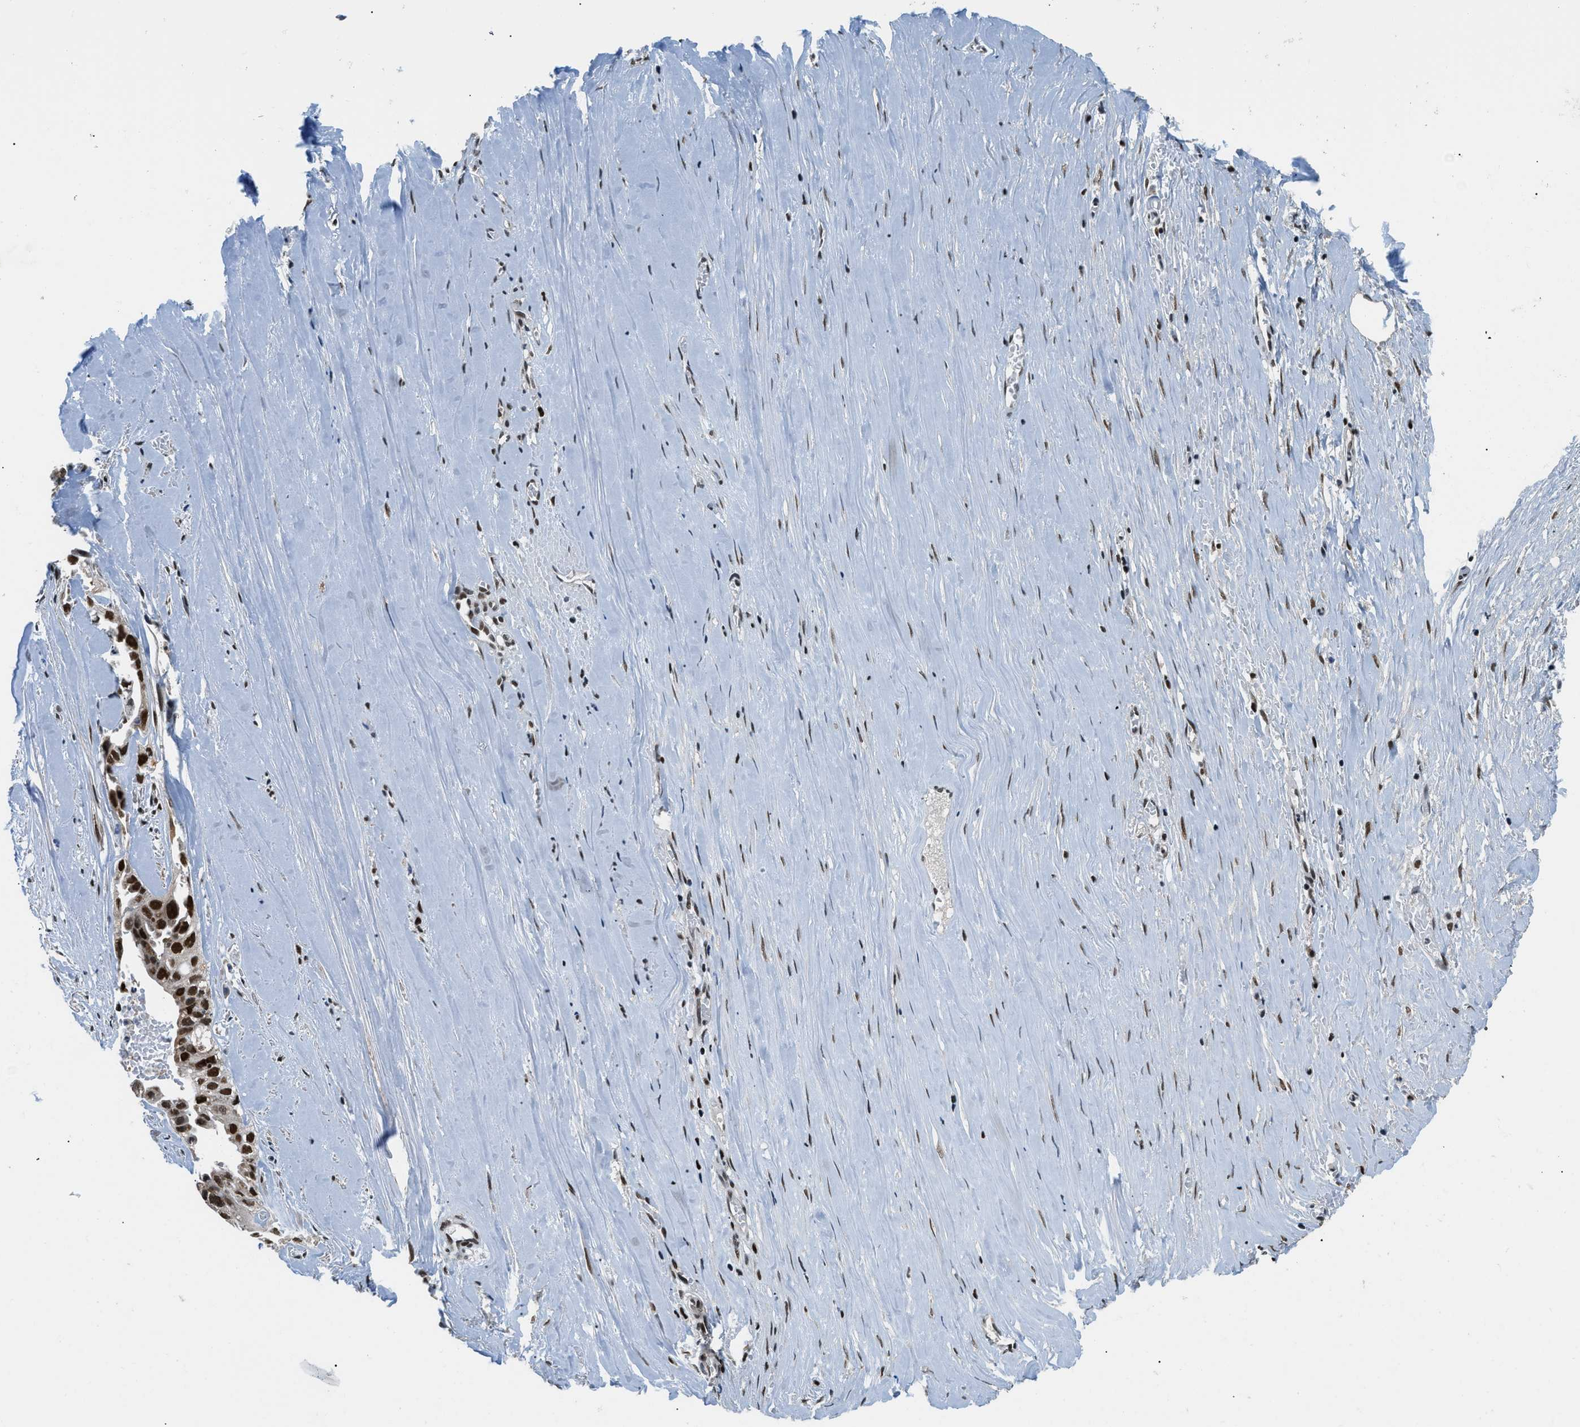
{"staining": {"intensity": "strong", "quantity": ">75%", "location": "nuclear"}, "tissue": "liver cancer", "cell_type": "Tumor cells", "image_type": "cancer", "snomed": [{"axis": "morphology", "description": "Cholangiocarcinoma"}, {"axis": "topography", "description": "Liver"}], "caption": "Immunohistochemical staining of liver cancer (cholangiocarcinoma) displays high levels of strong nuclear protein expression in approximately >75% of tumor cells.", "gene": "KDM3B", "patient": {"sex": "female", "age": 70}}